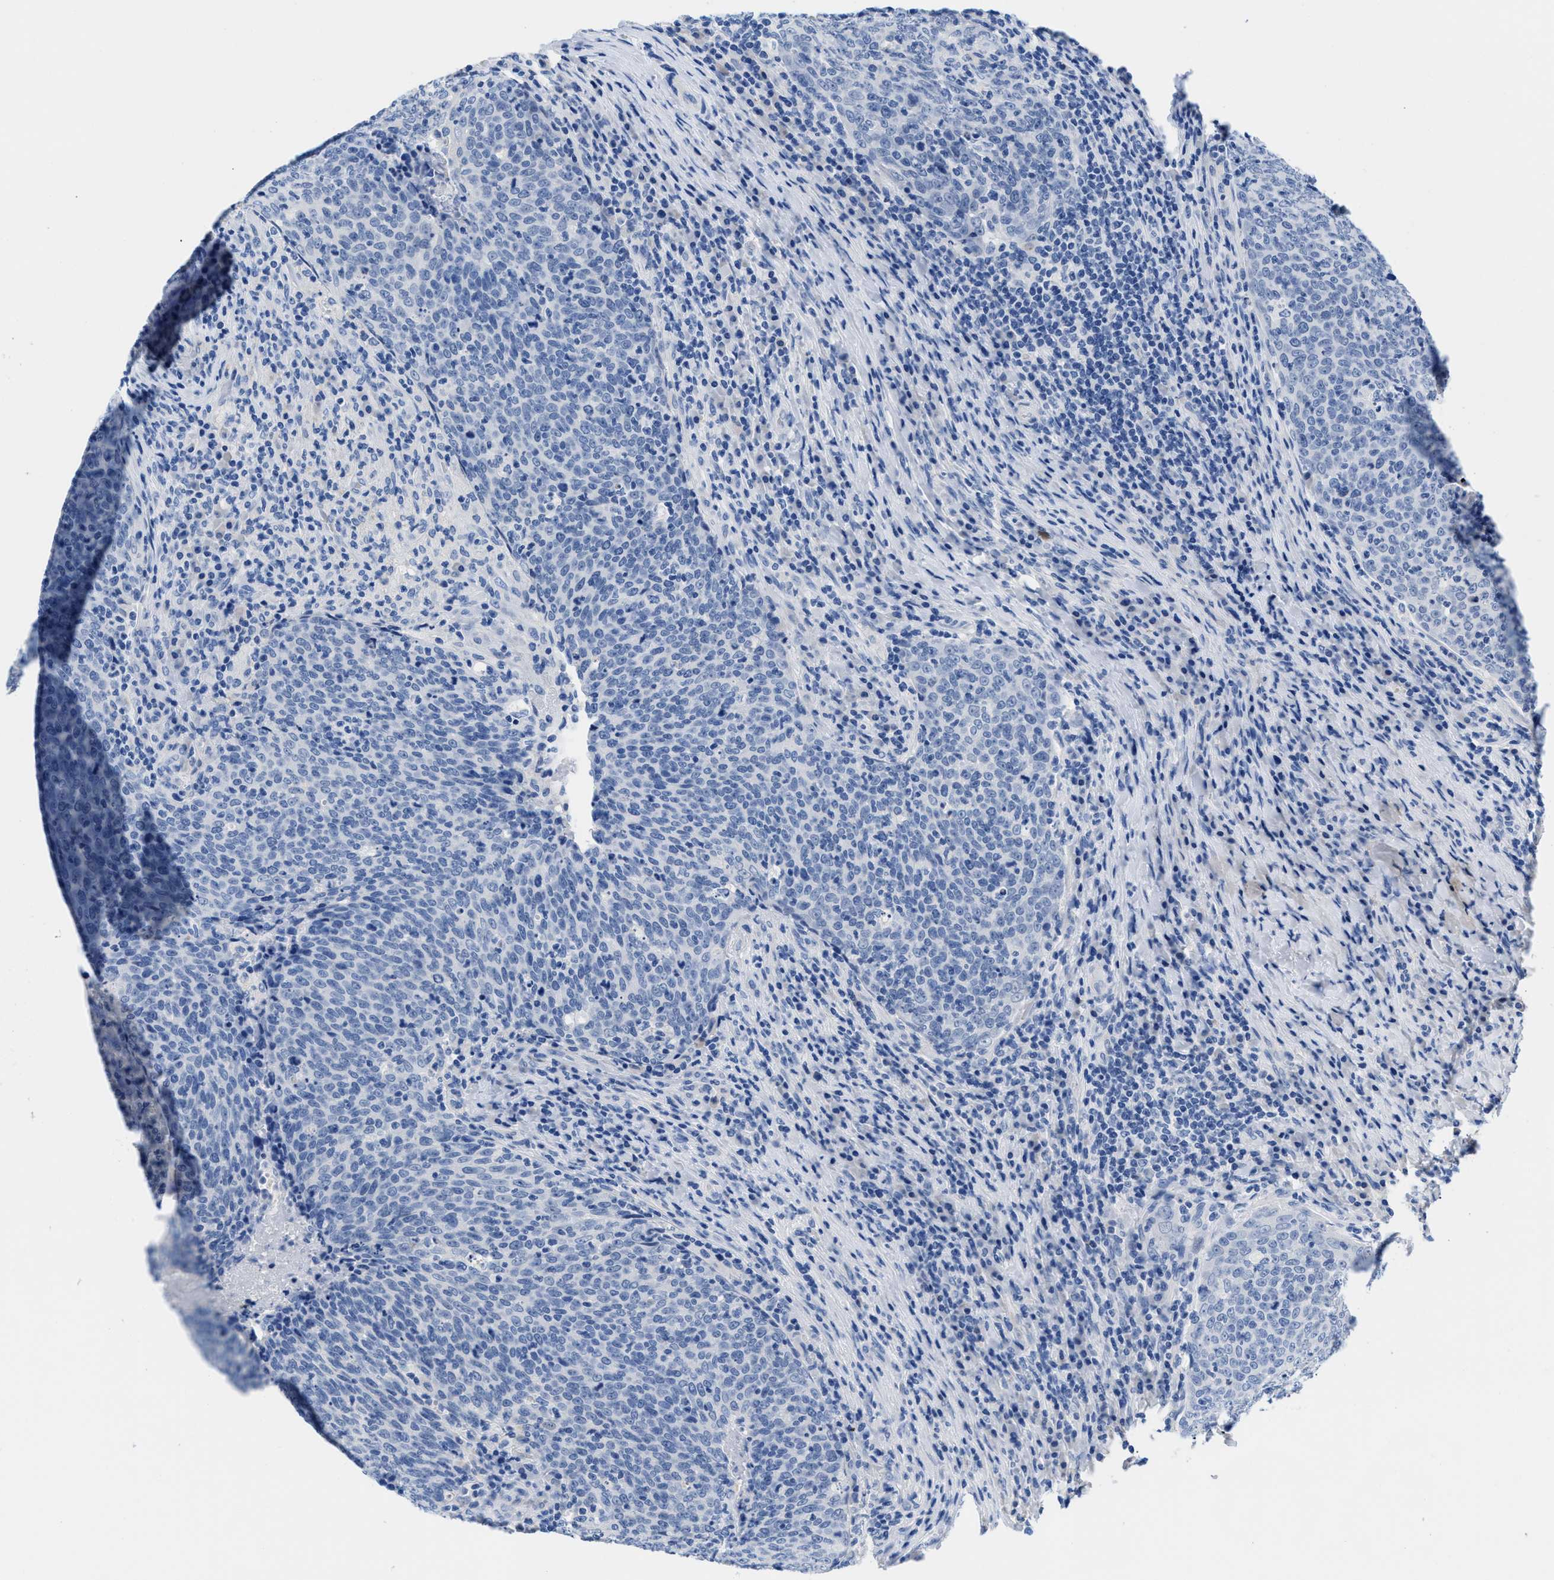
{"staining": {"intensity": "negative", "quantity": "none", "location": "none"}, "tissue": "head and neck cancer", "cell_type": "Tumor cells", "image_type": "cancer", "snomed": [{"axis": "morphology", "description": "Squamous cell carcinoma, NOS"}, {"axis": "morphology", "description": "Squamous cell carcinoma, metastatic, NOS"}, {"axis": "topography", "description": "Lymph node"}, {"axis": "topography", "description": "Head-Neck"}], "caption": "Protein analysis of head and neck cancer demonstrates no significant expression in tumor cells.", "gene": "SLFN13", "patient": {"sex": "male", "age": 62}}